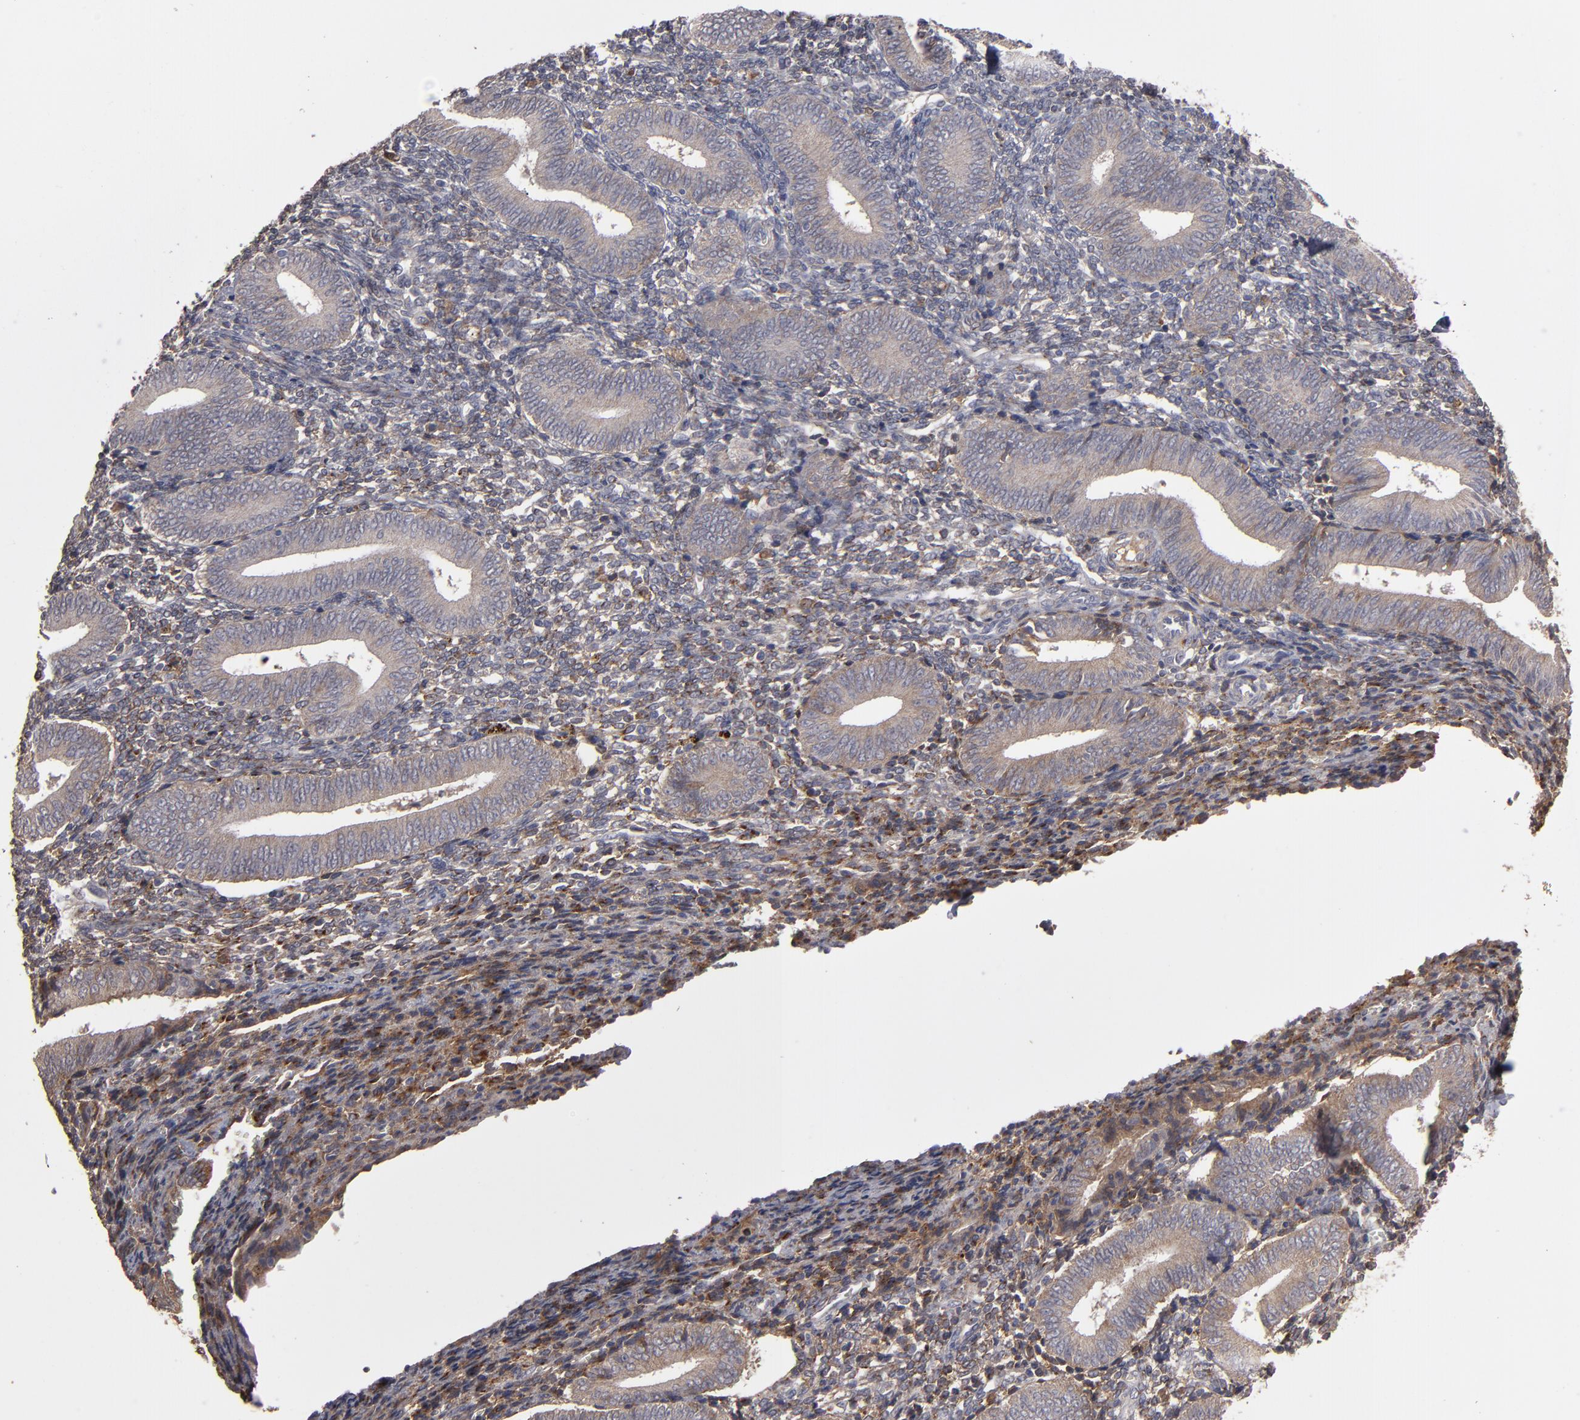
{"staining": {"intensity": "weak", "quantity": "25%-75%", "location": "cytoplasmic/membranous"}, "tissue": "endometrium", "cell_type": "Cells in endometrial stroma", "image_type": "normal", "snomed": [{"axis": "morphology", "description": "Normal tissue, NOS"}, {"axis": "topography", "description": "Uterus"}, {"axis": "topography", "description": "Endometrium"}], "caption": "Immunohistochemical staining of unremarkable endometrium displays low levels of weak cytoplasmic/membranous expression in about 25%-75% of cells in endometrial stroma.", "gene": "ITGB5", "patient": {"sex": "female", "age": 33}}